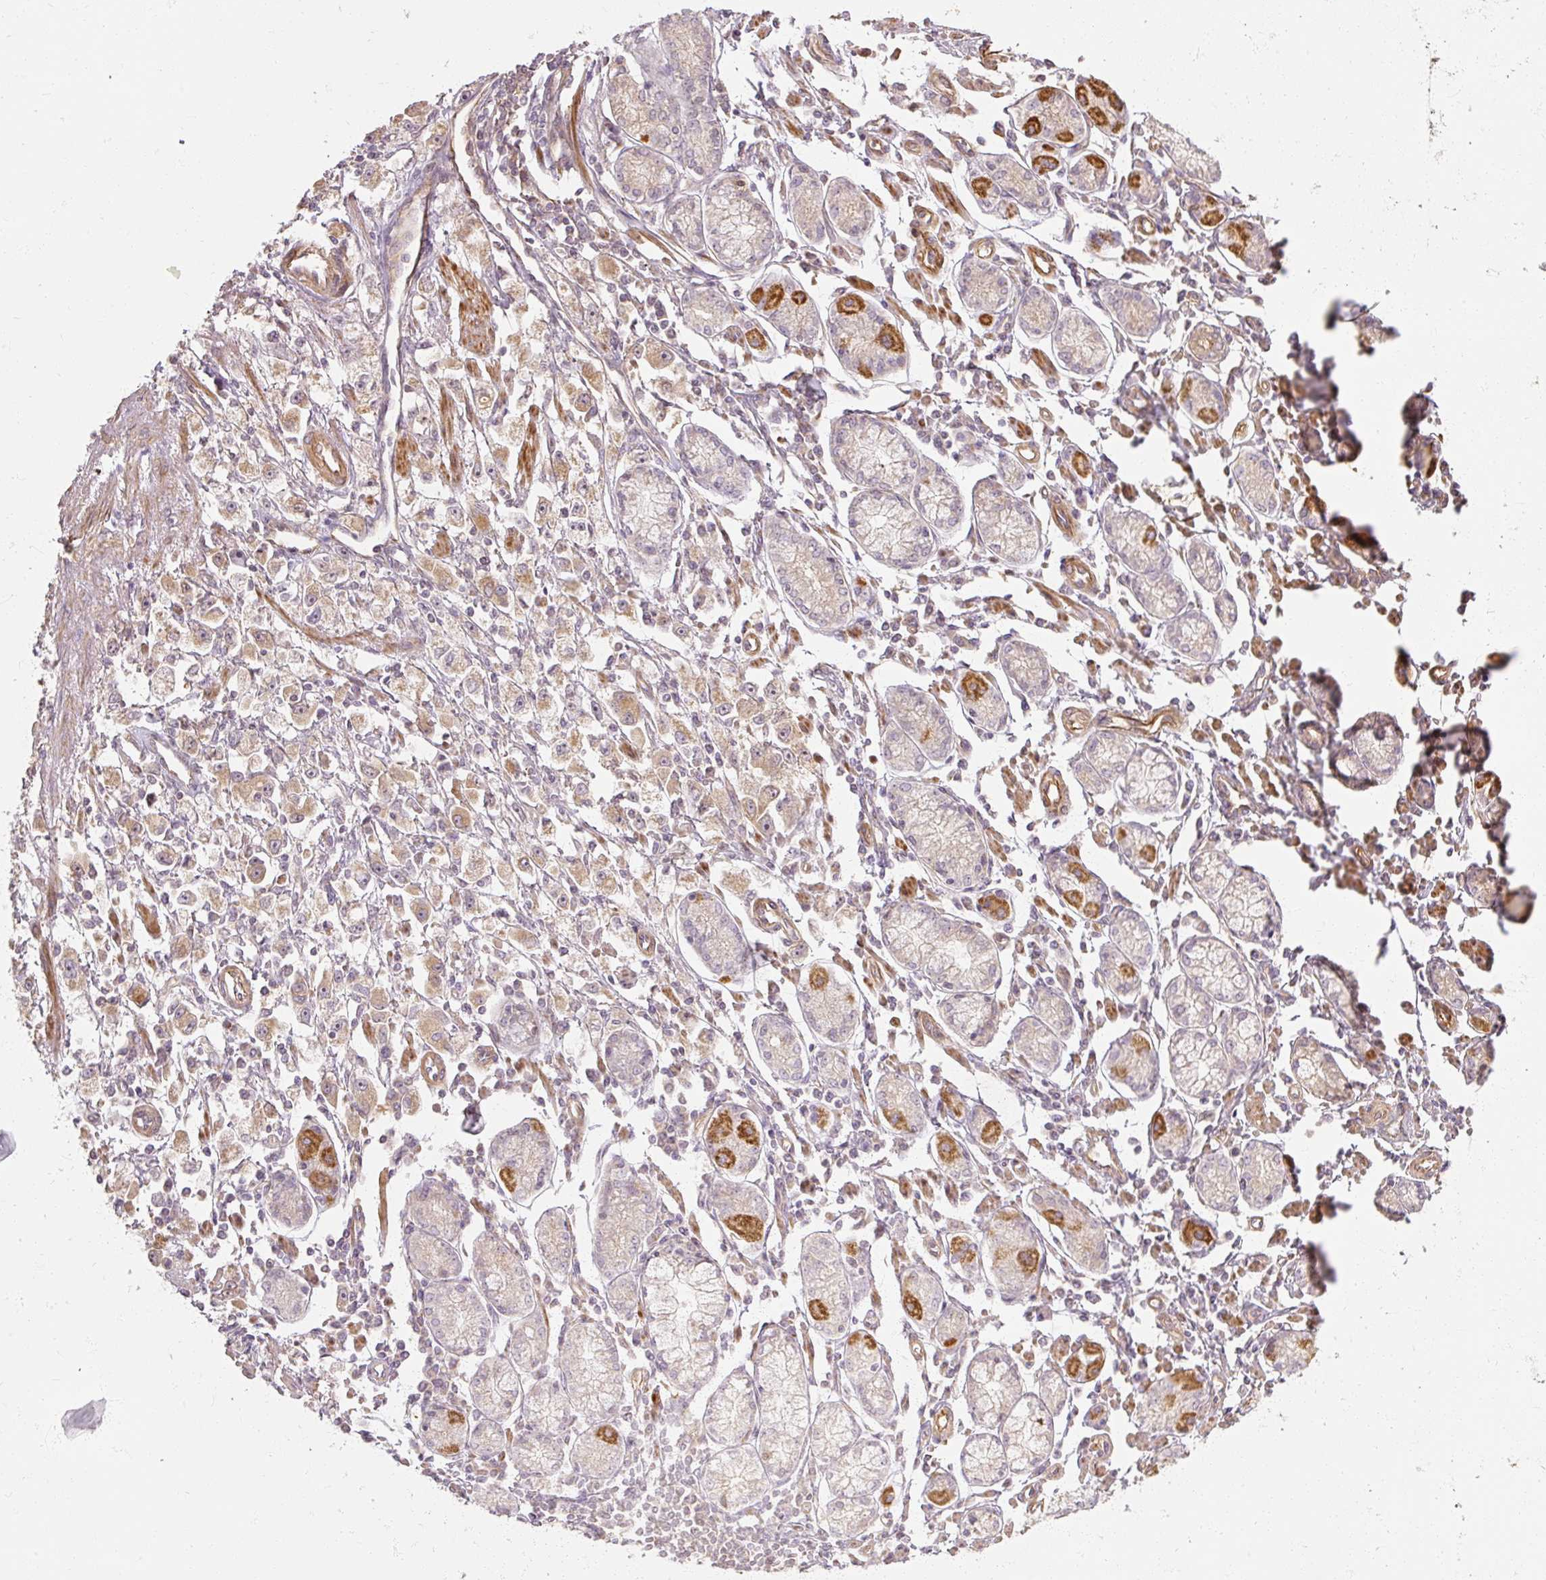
{"staining": {"intensity": "weak", "quantity": "<25%", "location": "cytoplasmic/membranous"}, "tissue": "stomach cancer", "cell_type": "Tumor cells", "image_type": "cancer", "snomed": [{"axis": "morphology", "description": "Adenocarcinoma, NOS"}, {"axis": "topography", "description": "Stomach"}], "caption": "Immunohistochemistry (IHC) image of stomach cancer (adenocarcinoma) stained for a protein (brown), which displays no positivity in tumor cells.", "gene": "RB1CC1", "patient": {"sex": "female", "age": 59}}